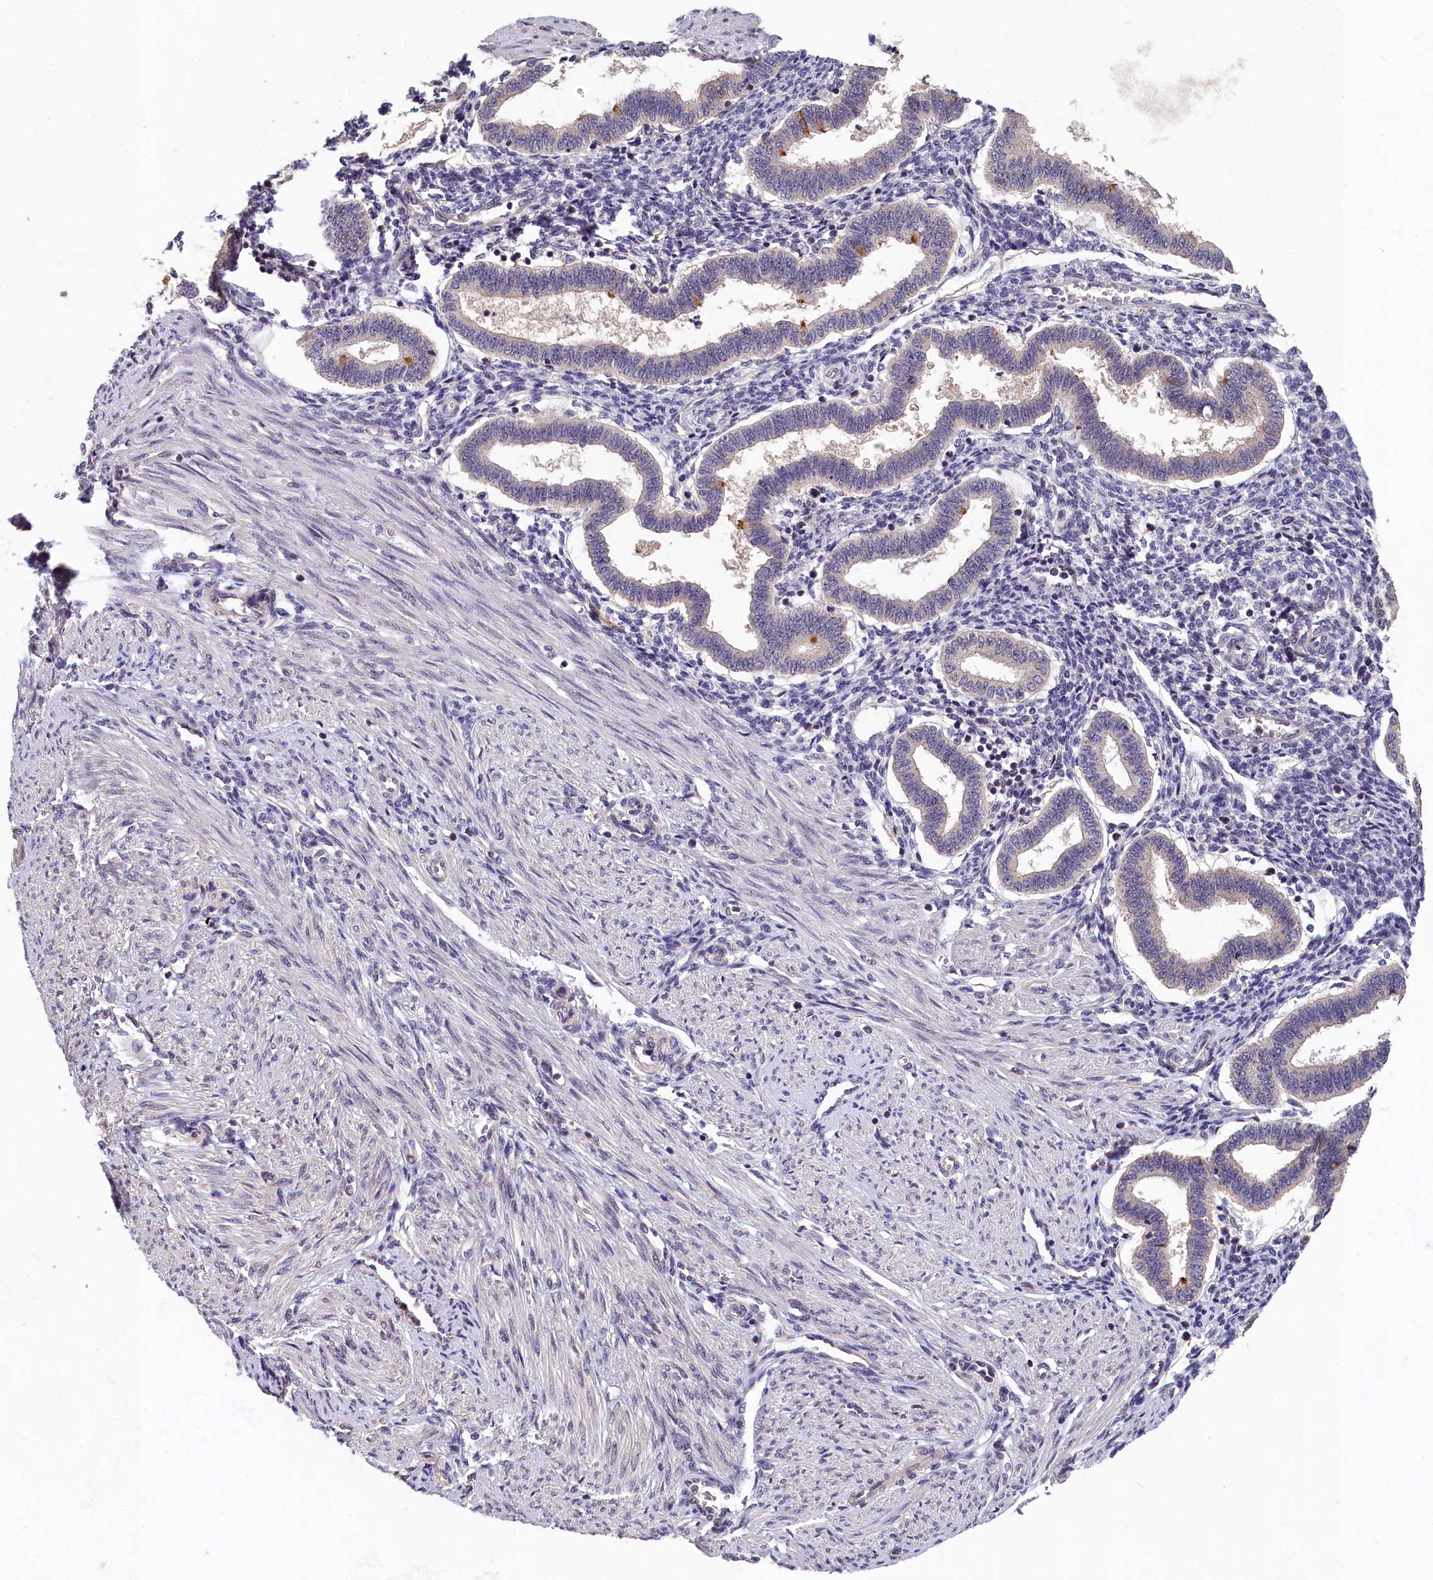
{"staining": {"intensity": "moderate", "quantity": "<25%", "location": "cytoplasmic/membranous"}, "tissue": "endometrium", "cell_type": "Cells in endometrial stroma", "image_type": "normal", "snomed": [{"axis": "morphology", "description": "Normal tissue, NOS"}, {"axis": "topography", "description": "Endometrium"}], "caption": "Immunohistochemistry (IHC) image of unremarkable endometrium: endometrium stained using IHC displays low levels of moderate protein expression localized specifically in the cytoplasmic/membranous of cells in endometrial stroma, appearing as a cytoplasmic/membranous brown color.", "gene": "TMEM116", "patient": {"sex": "female", "age": 24}}